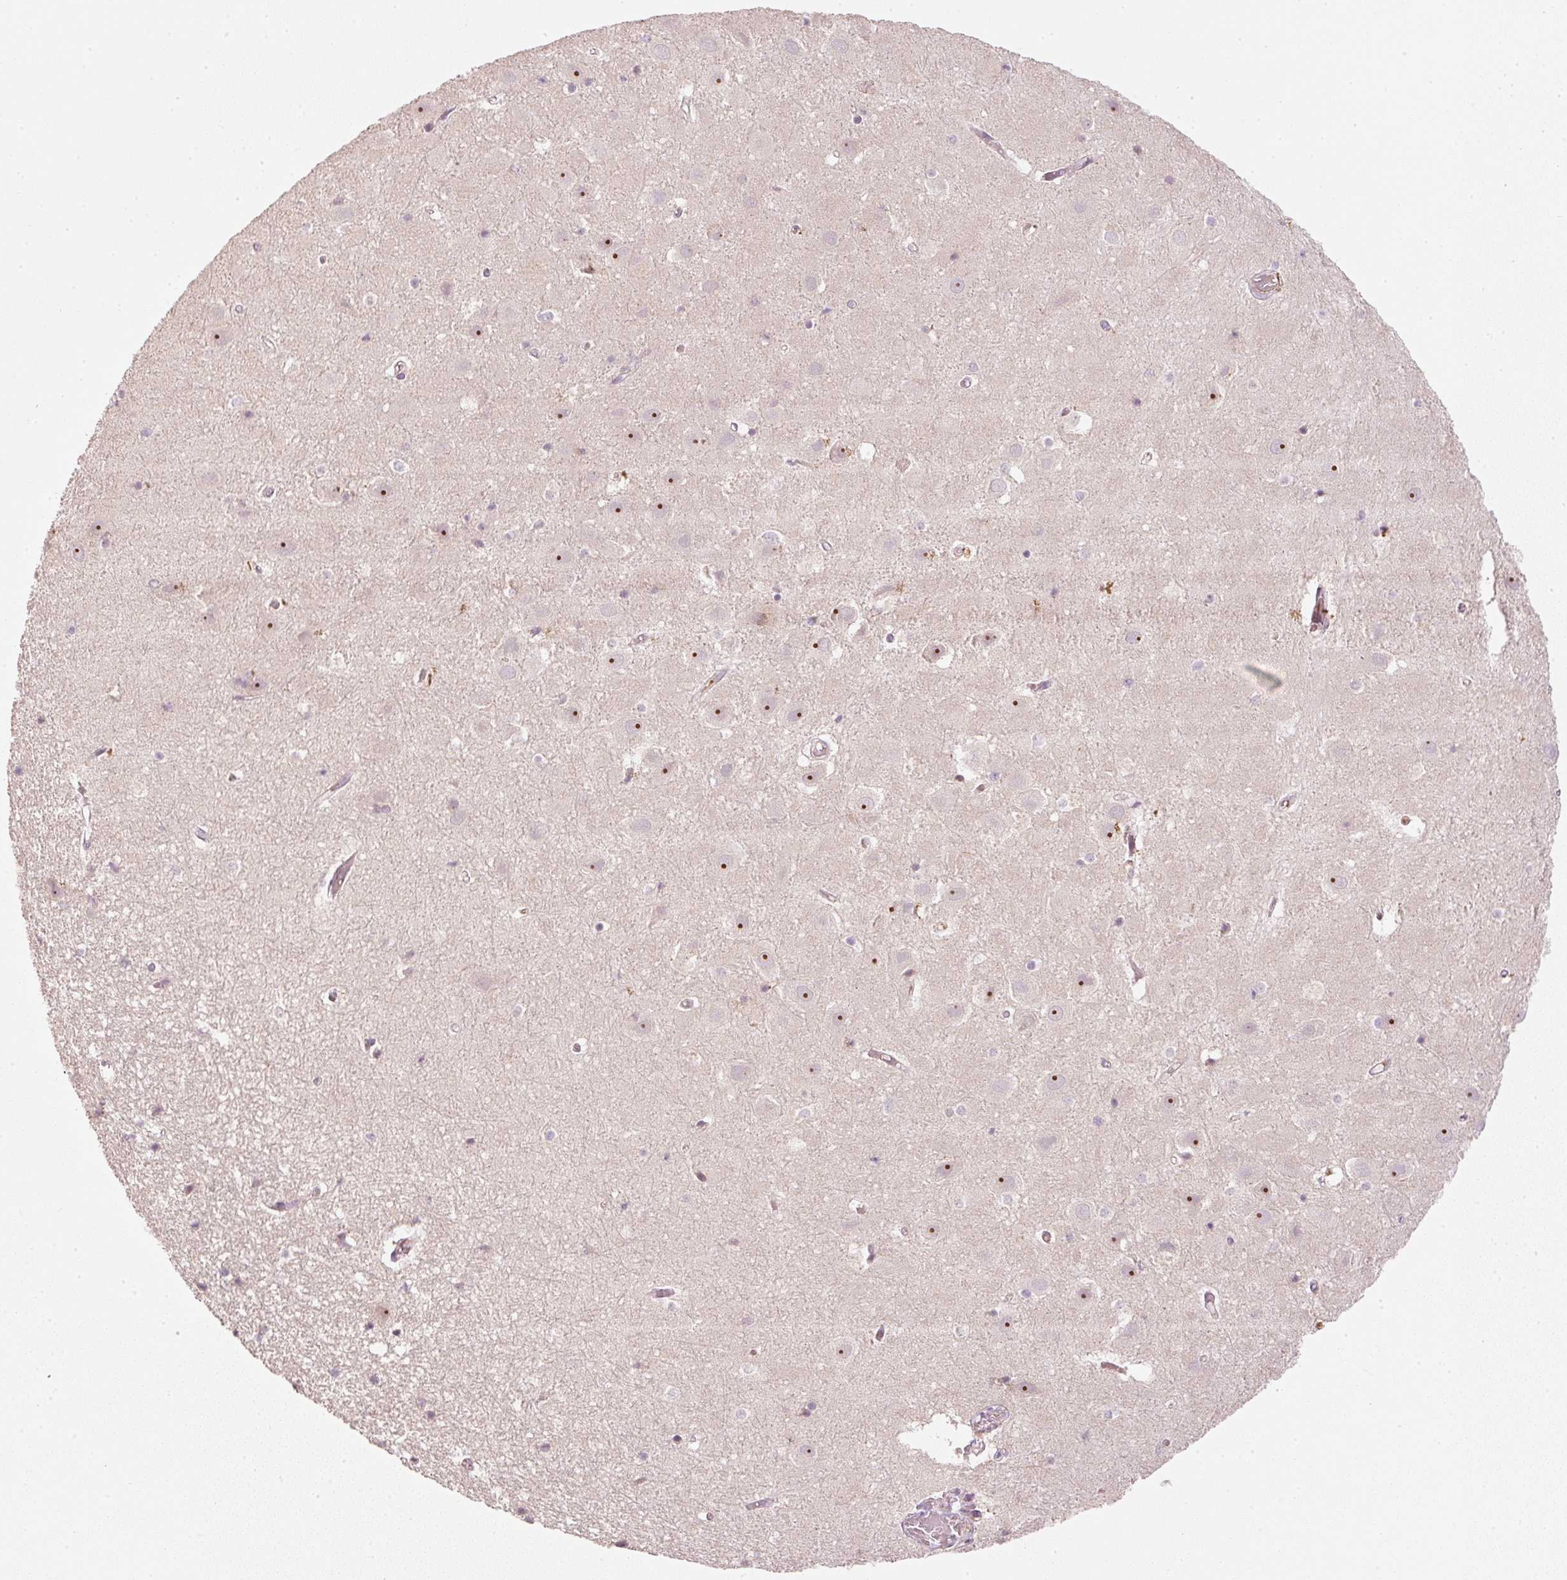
{"staining": {"intensity": "negative", "quantity": "none", "location": "none"}, "tissue": "hippocampus", "cell_type": "Glial cells", "image_type": "normal", "snomed": [{"axis": "morphology", "description": "Normal tissue, NOS"}, {"axis": "topography", "description": "Hippocampus"}], "caption": "Micrograph shows no protein positivity in glial cells of normal hippocampus.", "gene": "VCAM1", "patient": {"sex": "female", "age": 52}}